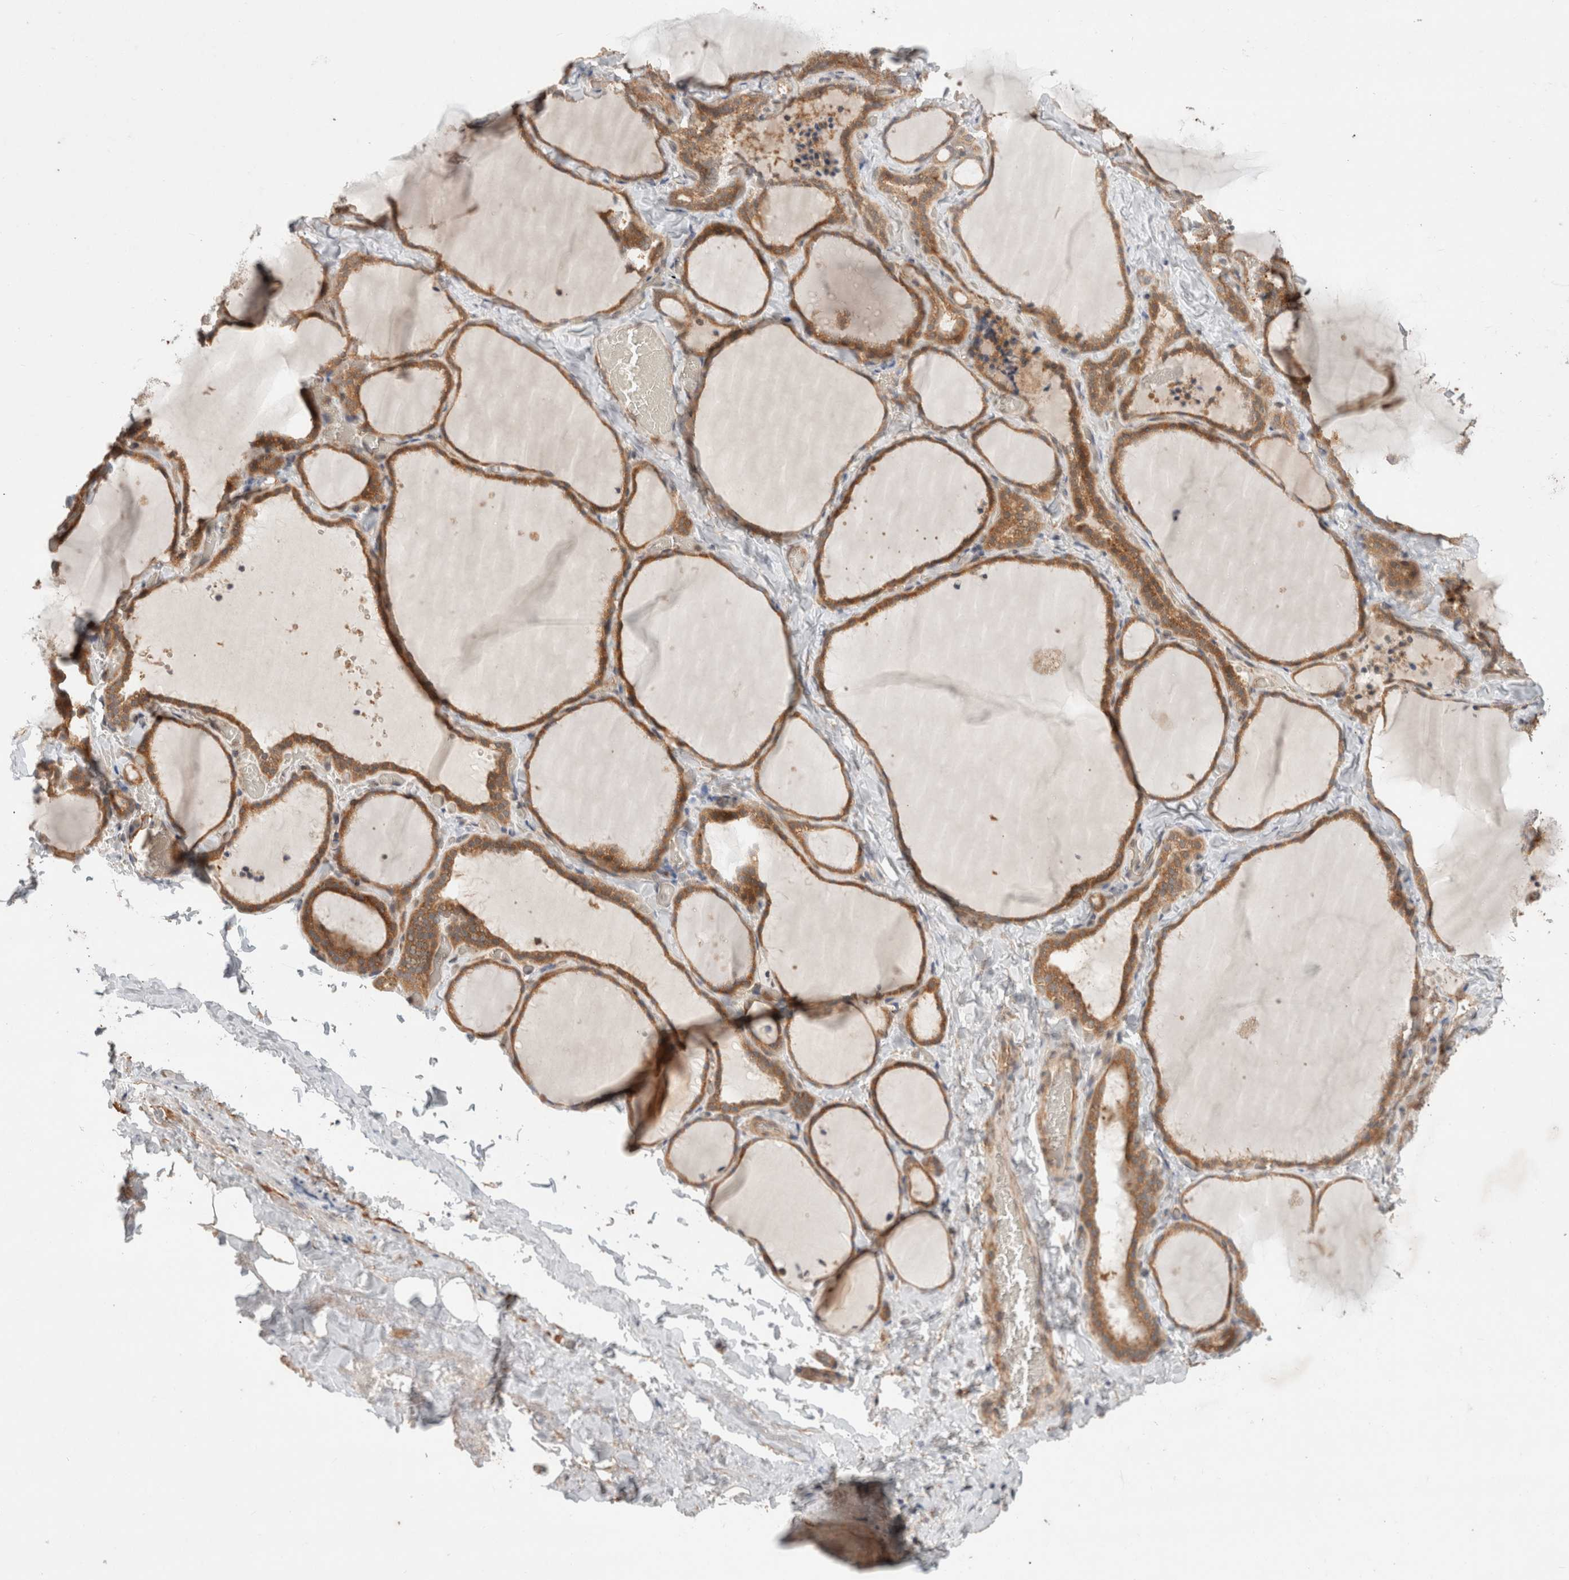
{"staining": {"intensity": "moderate", "quantity": ">75%", "location": "cytoplasmic/membranous"}, "tissue": "thyroid gland", "cell_type": "Glandular cells", "image_type": "normal", "snomed": [{"axis": "morphology", "description": "Normal tissue, NOS"}, {"axis": "topography", "description": "Thyroid gland"}], "caption": "Protein staining of benign thyroid gland exhibits moderate cytoplasmic/membranous staining in about >75% of glandular cells. (Stains: DAB in brown, nuclei in blue, Microscopy: brightfield microscopy at high magnification).", "gene": "HROB", "patient": {"sex": "female", "age": 22}}